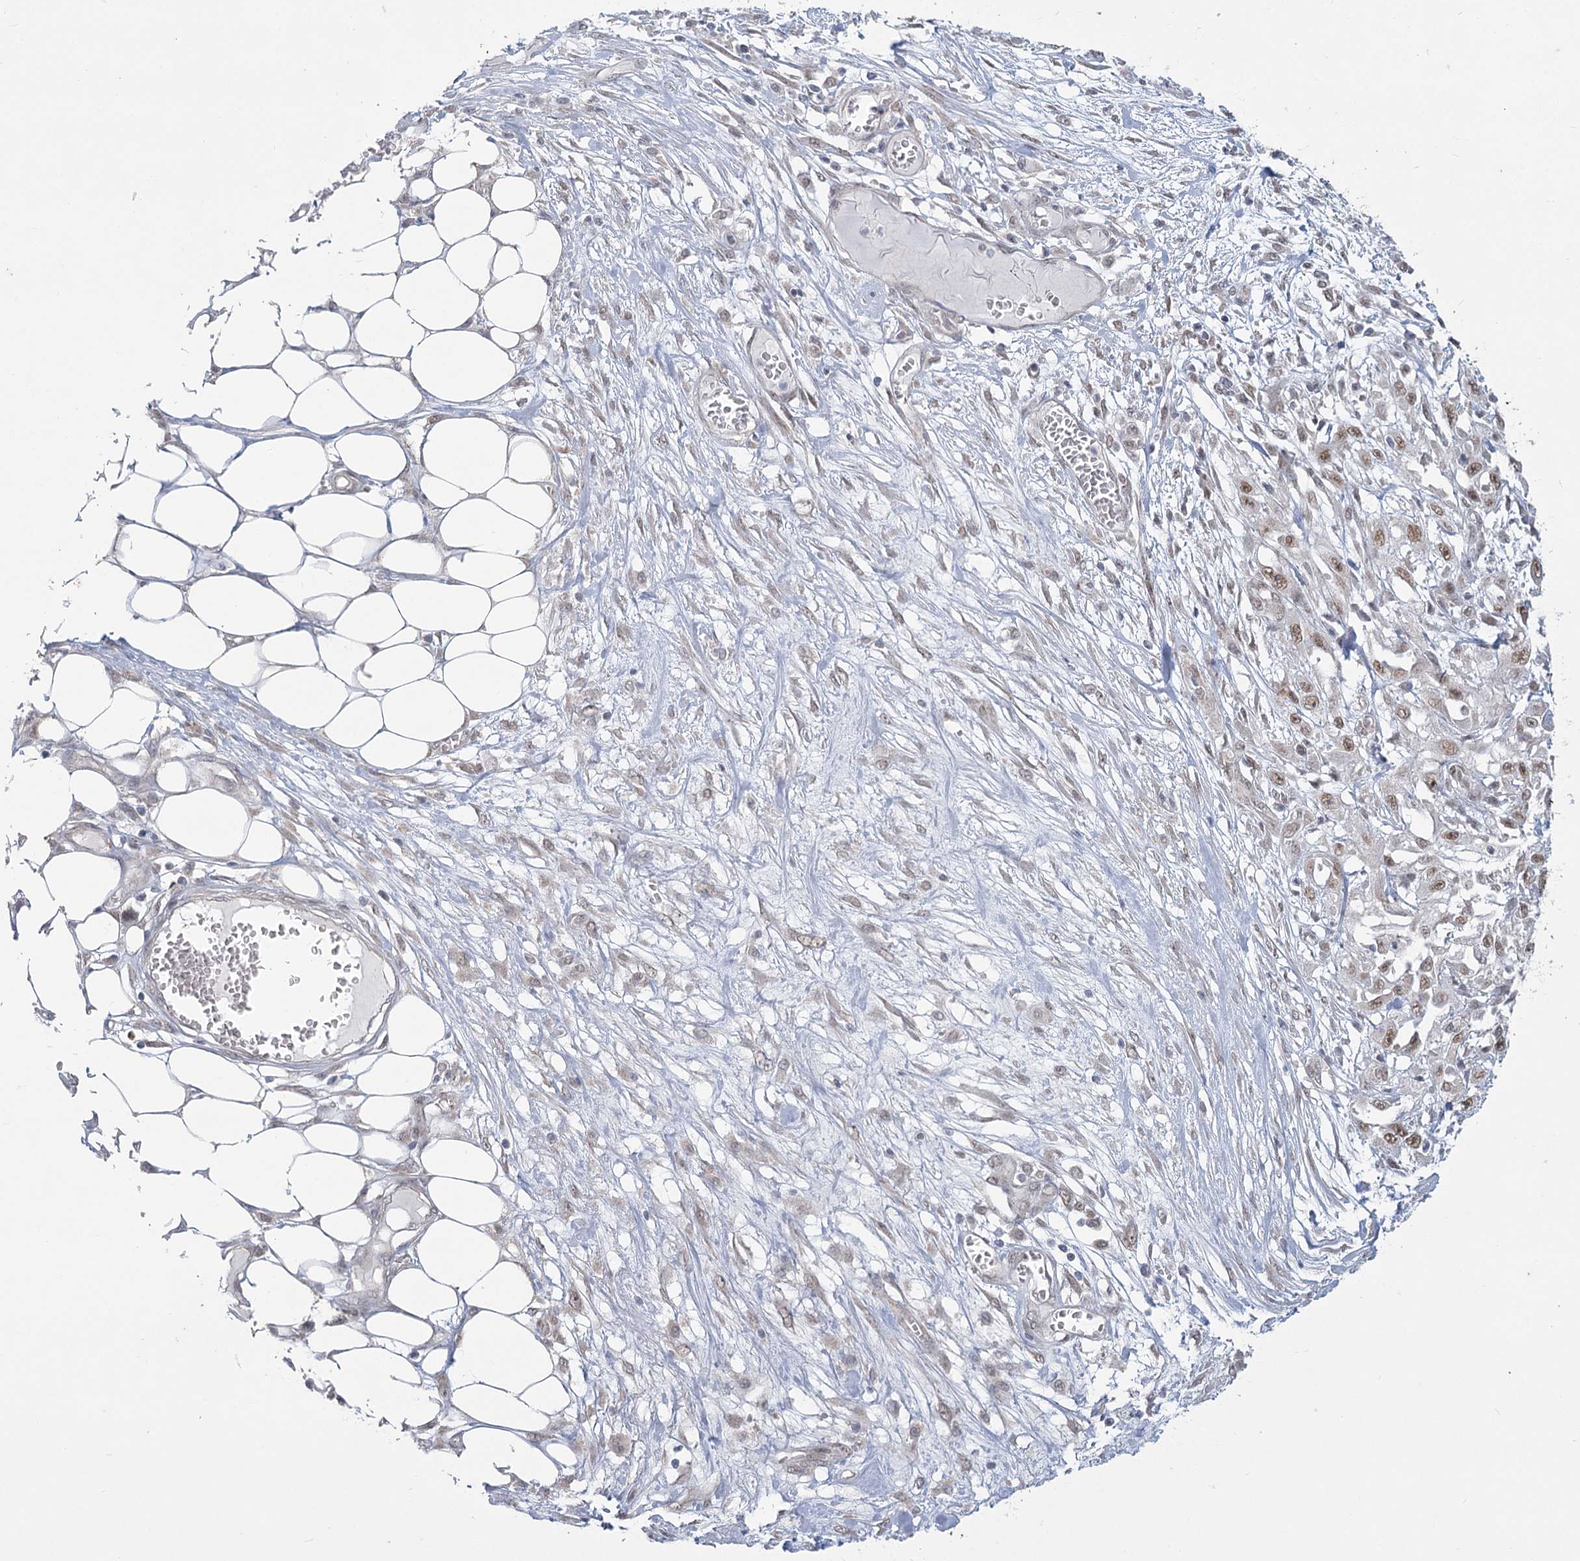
{"staining": {"intensity": "weak", "quantity": ">75%", "location": "nuclear"}, "tissue": "skin cancer", "cell_type": "Tumor cells", "image_type": "cancer", "snomed": [{"axis": "morphology", "description": "Squamous cell carcinoma, NOS"}, {"axis": "morphology", "description": "Squamous cell carcinoma, metastatic, NOS"}, {"axis": "topography", "description": "Skin"}, {"axis": "topography", "description": "Lymph node"}], "caption": "Human skin cancer stained with a protein marker displays weak staining in tumor cells.", "gene": "MTG1", "patient": {"sex": "male", "age": 75}}